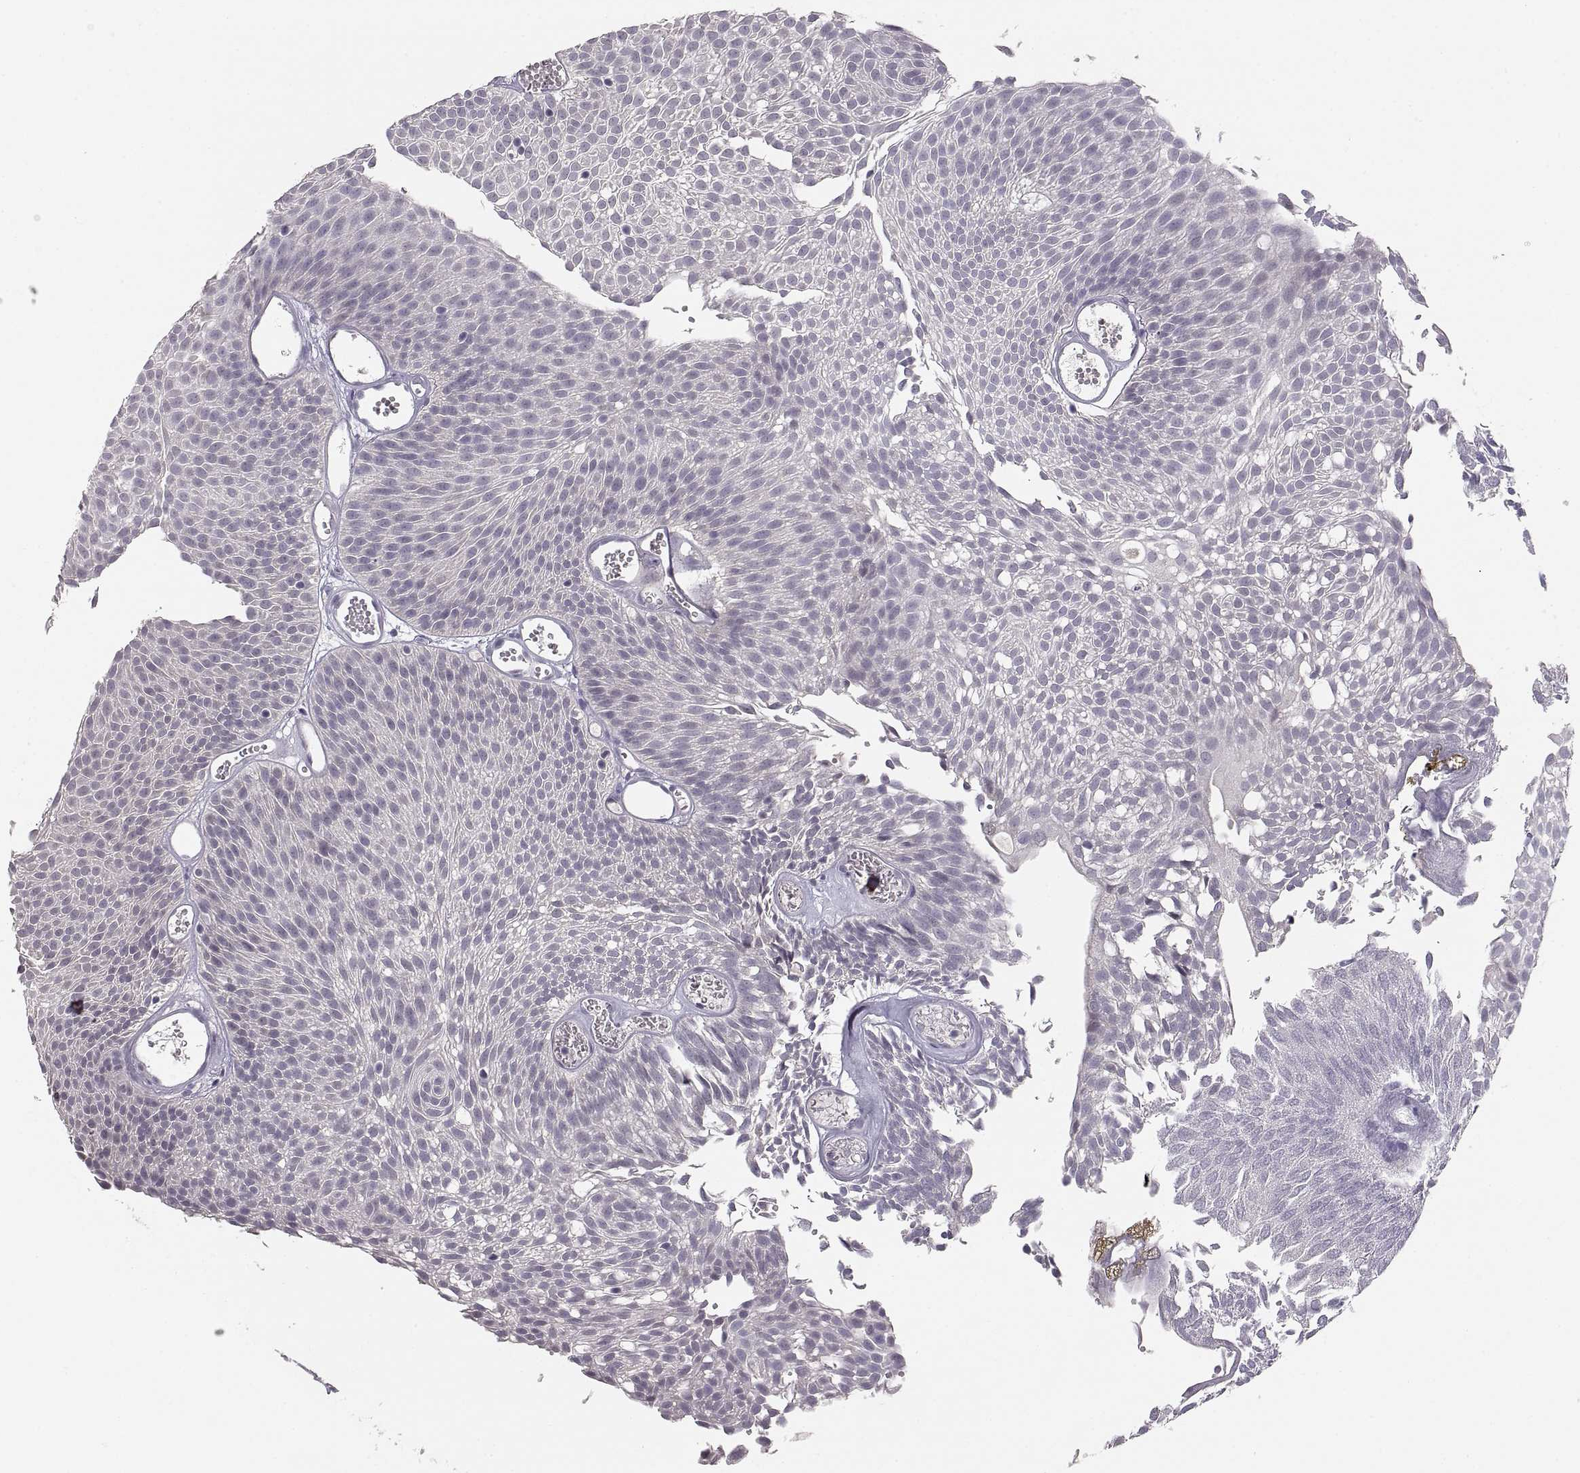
{"staining": {"intensity": "negative", "quantity": "none", "location": "none"}, "tissue": "urothelial cancer", "cell_type": "Tumor cells", "image_type": "cancer", "snomed": [{"axis": "morphology", "description": "Urothelial carcinoma, Low grade"}, {"axis": "topography", "description": "Urinary bladder"}], "caption": "Immunohistochemistry image of human urothelial cancer stained for a protein (brown), which demonstrates no staining in tumor cells.", "gene": "CDH2", "patient": {"sex": "male", "age": 52}}